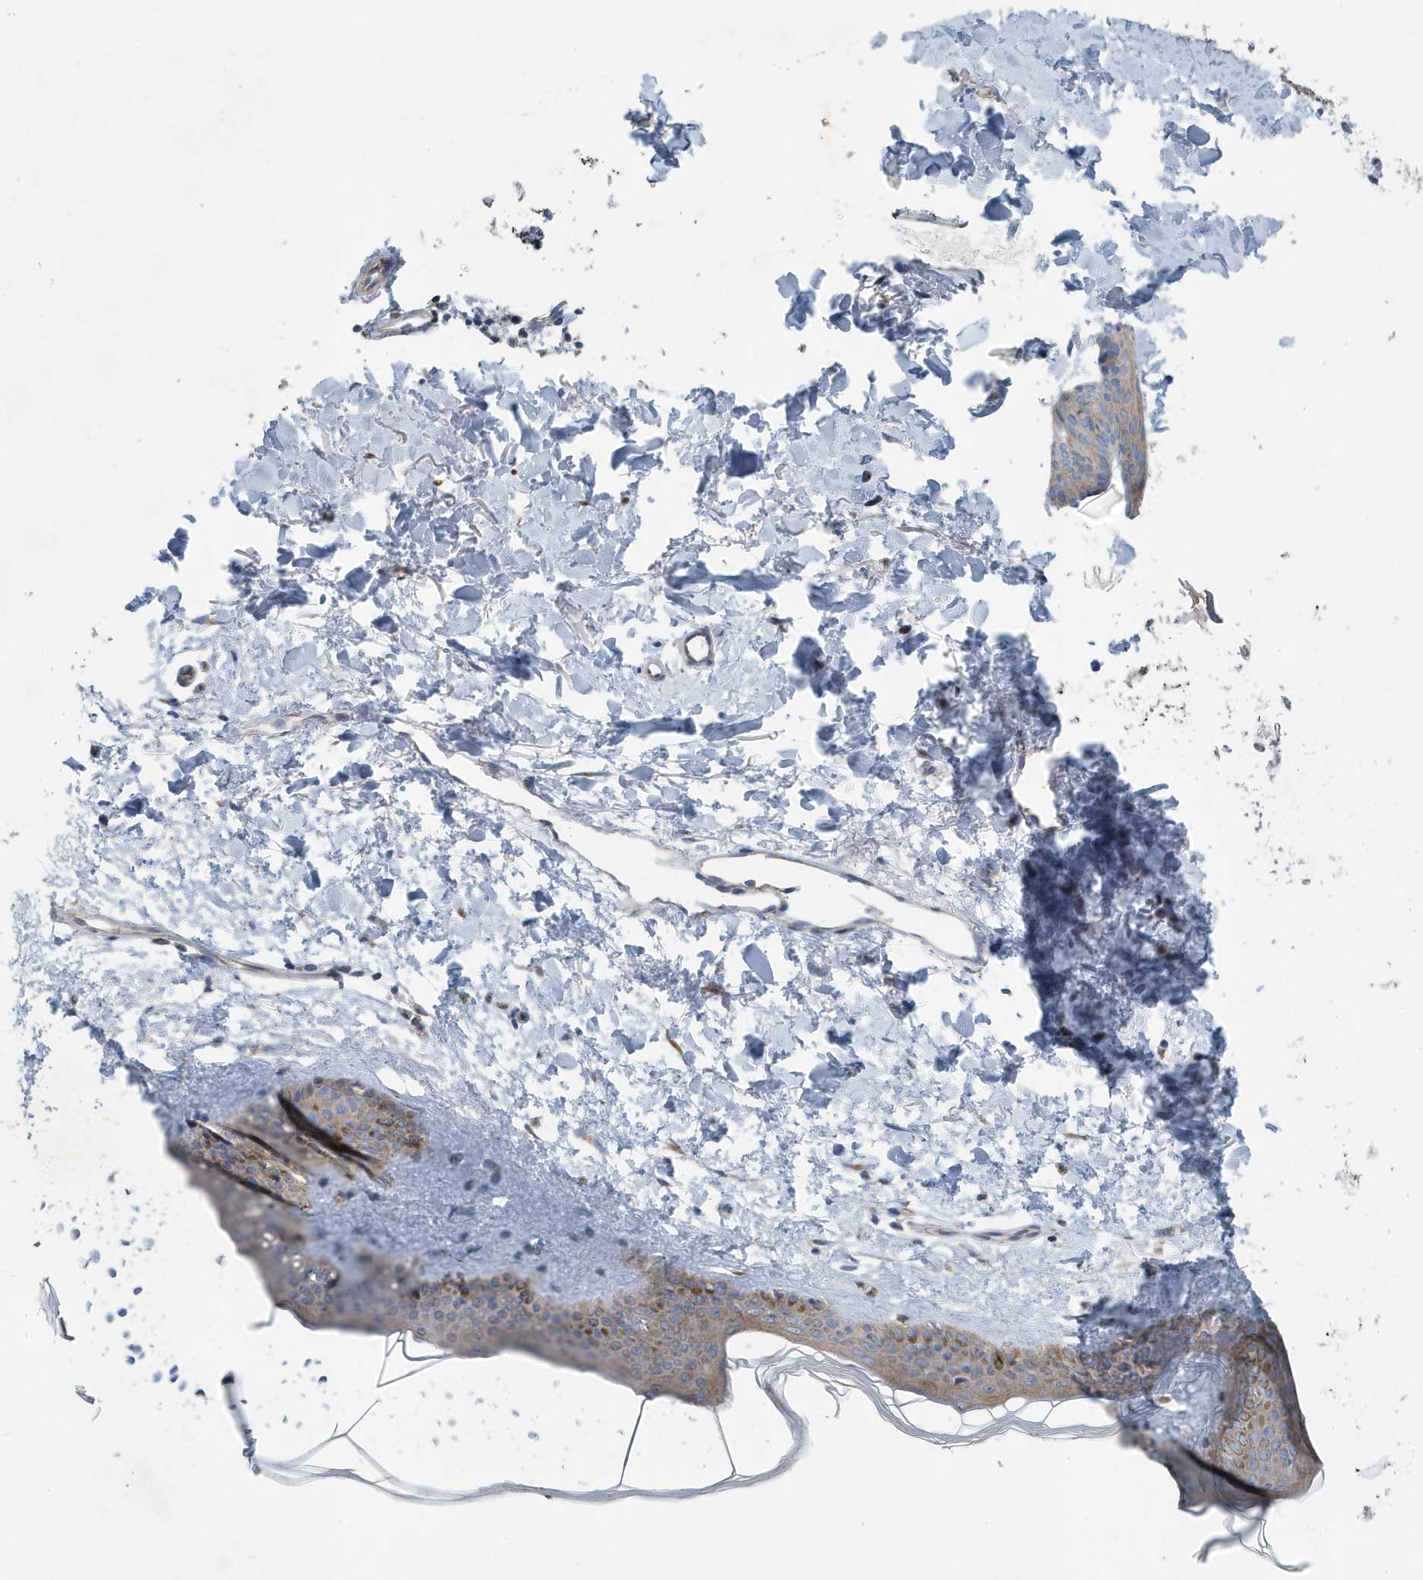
{"staining": {"intensity": "negative", "quantity": "none", "location": "none"}, "tissue": "skin", "cell_type": "Fibroblasts", "image_type": "normal", "snomed": [{"axis": "morphology", "description": "Normal tissue, NOS"}, {"axis": "topography", "description": "Skin"}], "caption": "Photomicrograph shows no significant protein staining in fibroblasts of unremarkable skin. (DAB immunohistochemistry, high magnification).", "gene": "PPM1M", "patient": {"sex": "female", "age": 58}}